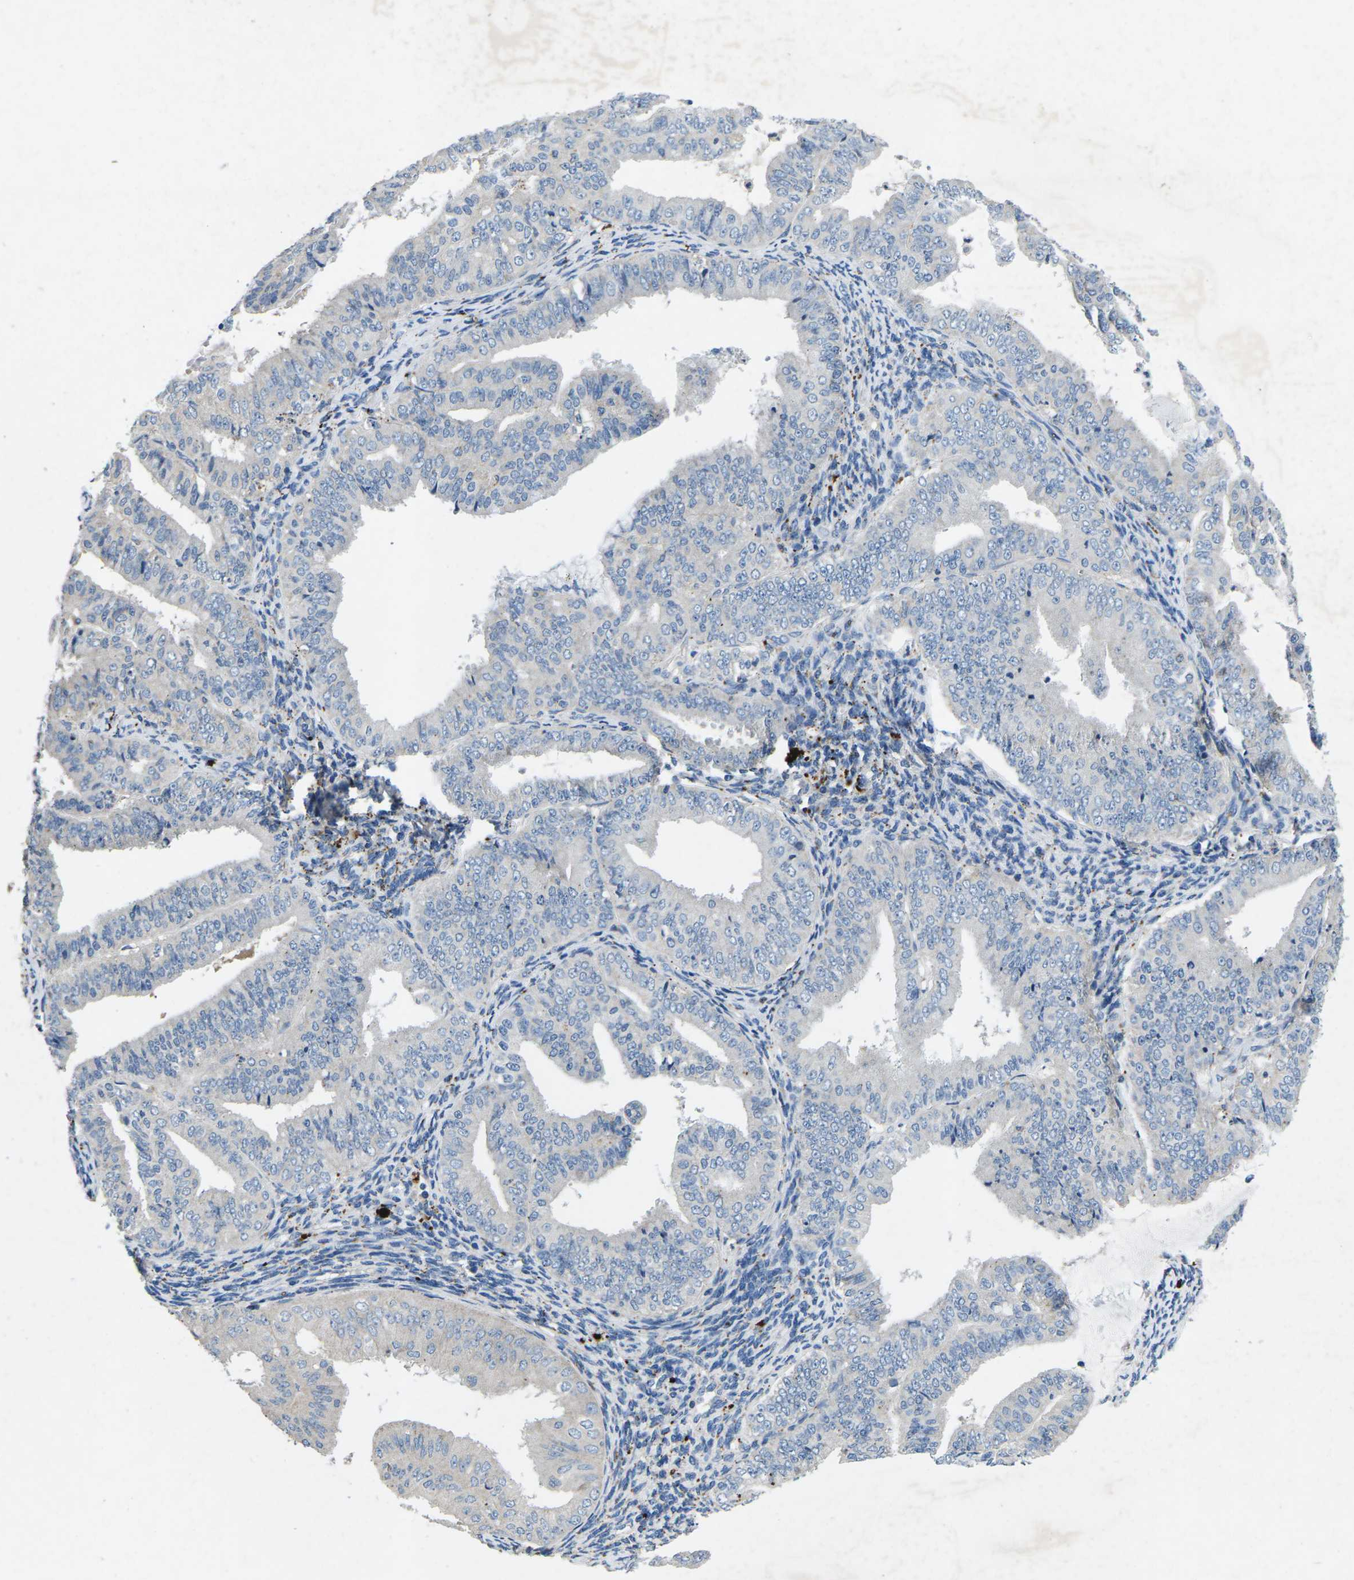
{"staining": {"intensity": "negative", "quantity": "none", "location": "none"}, "tissue": "endometrial cancer", "cell_type": "Tumor cells", "image_type": "cancer", "snomed": [{"axis": "morphology", "description": "Adenocarcinoma, NOS"}, {"axis": "topography", "description": "Endometrium"}], "caption": "Tumor cells are negative for brown protein staining in endometrial cancer.", "gene": "PDCD6IP", "patient": {"sex": "female", "age": 63}}